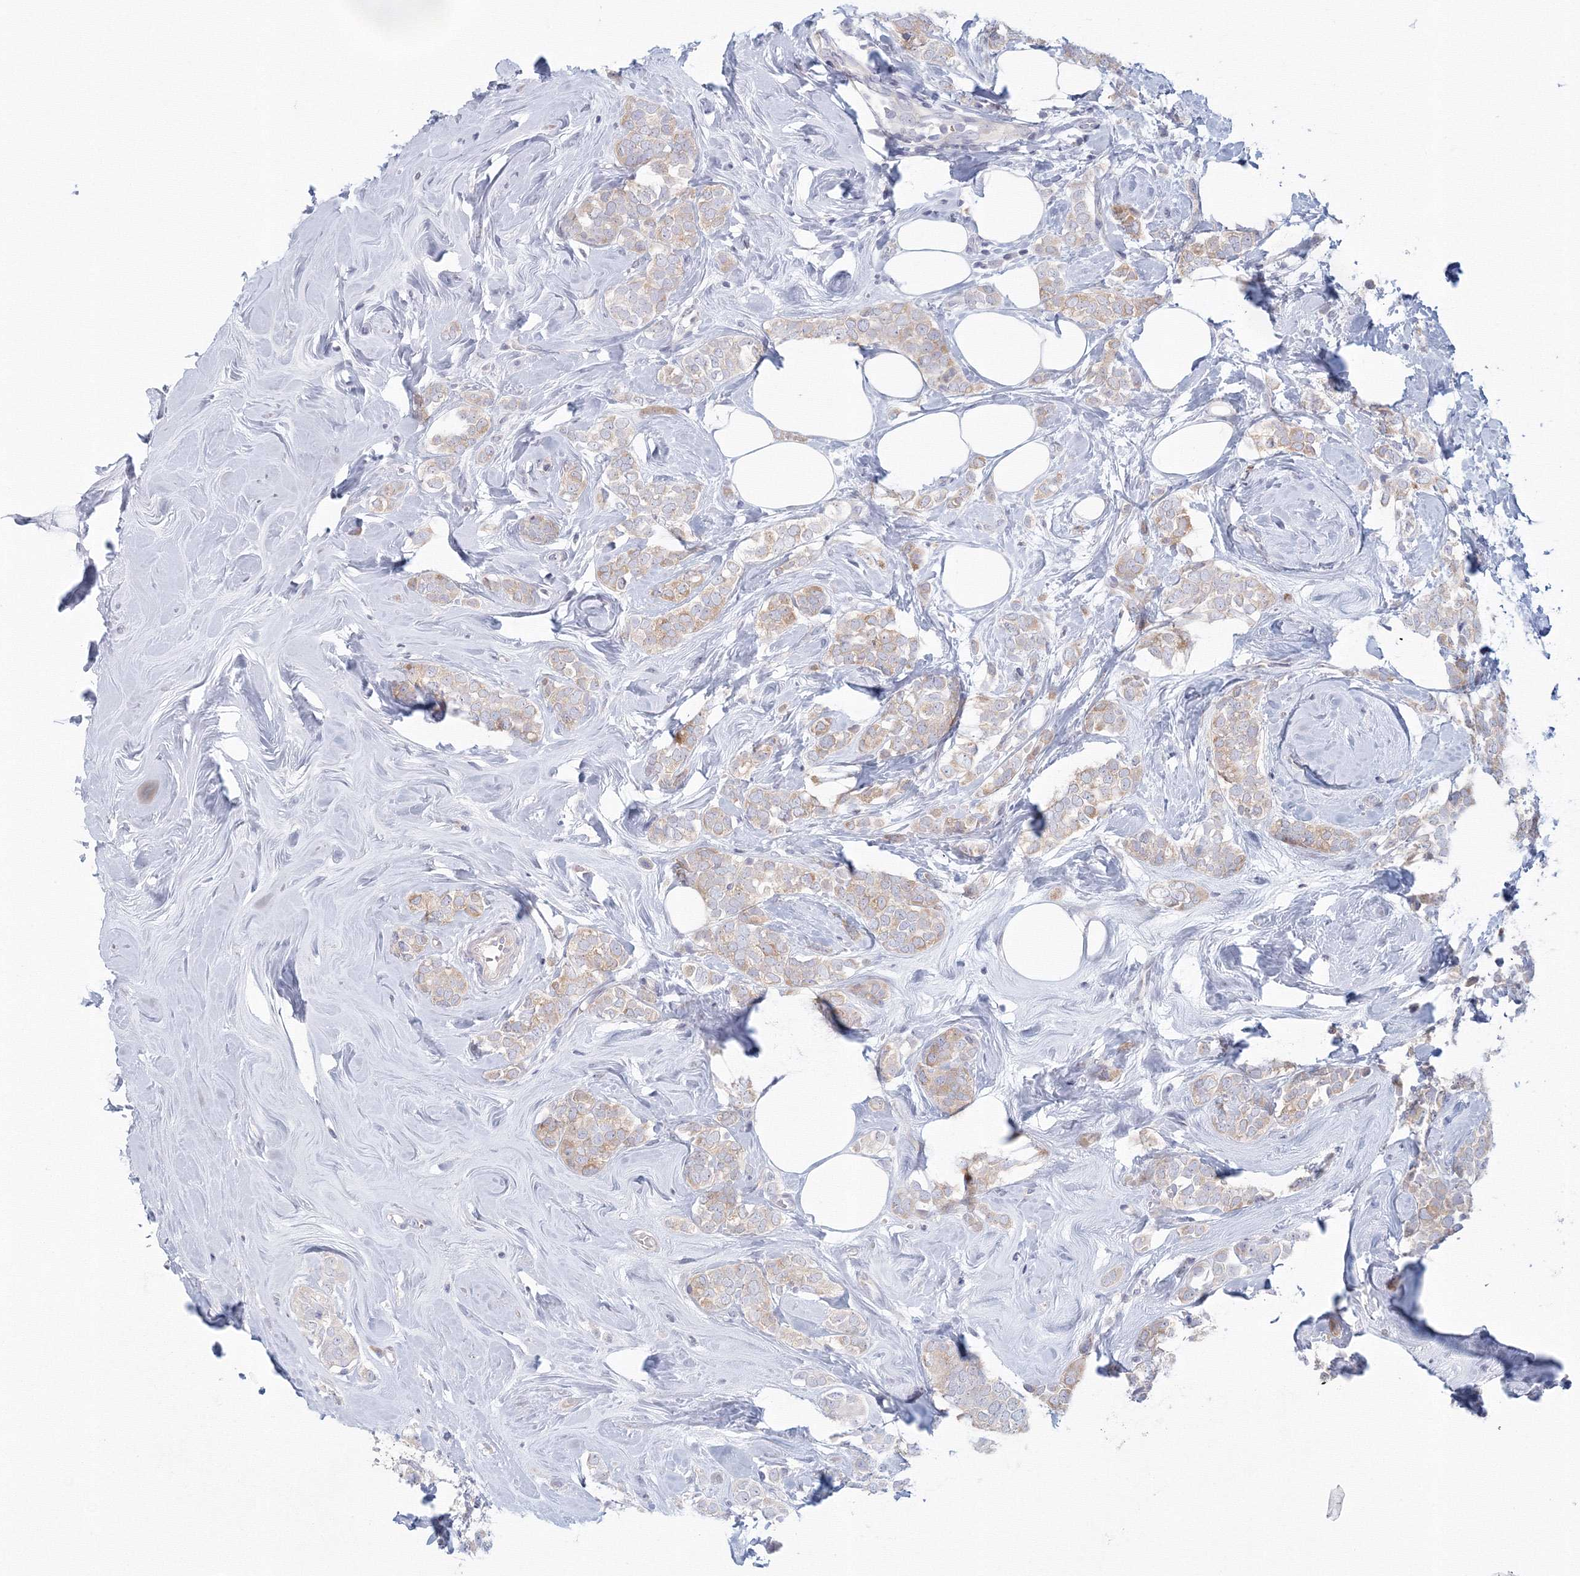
{"staining": {"intensity": "weak", "quantity": "<25%", "location": "cytoplasmic/membranous"}, "tissue": "breast cancer", "cell_type": "Tumor cells", "image_type": "cancer", "snomed": [{"axis": "morphology", "description": "Lobular carcinoma"}, {"axis": "topography", "description": "Breast"}], "caption": "Immunohistochemical staining of breast lobular carcinoma exhibits no significant positivity in tumor cells.", "gene": "TACC2", "patient": {"sex": "female", "age": 47}}